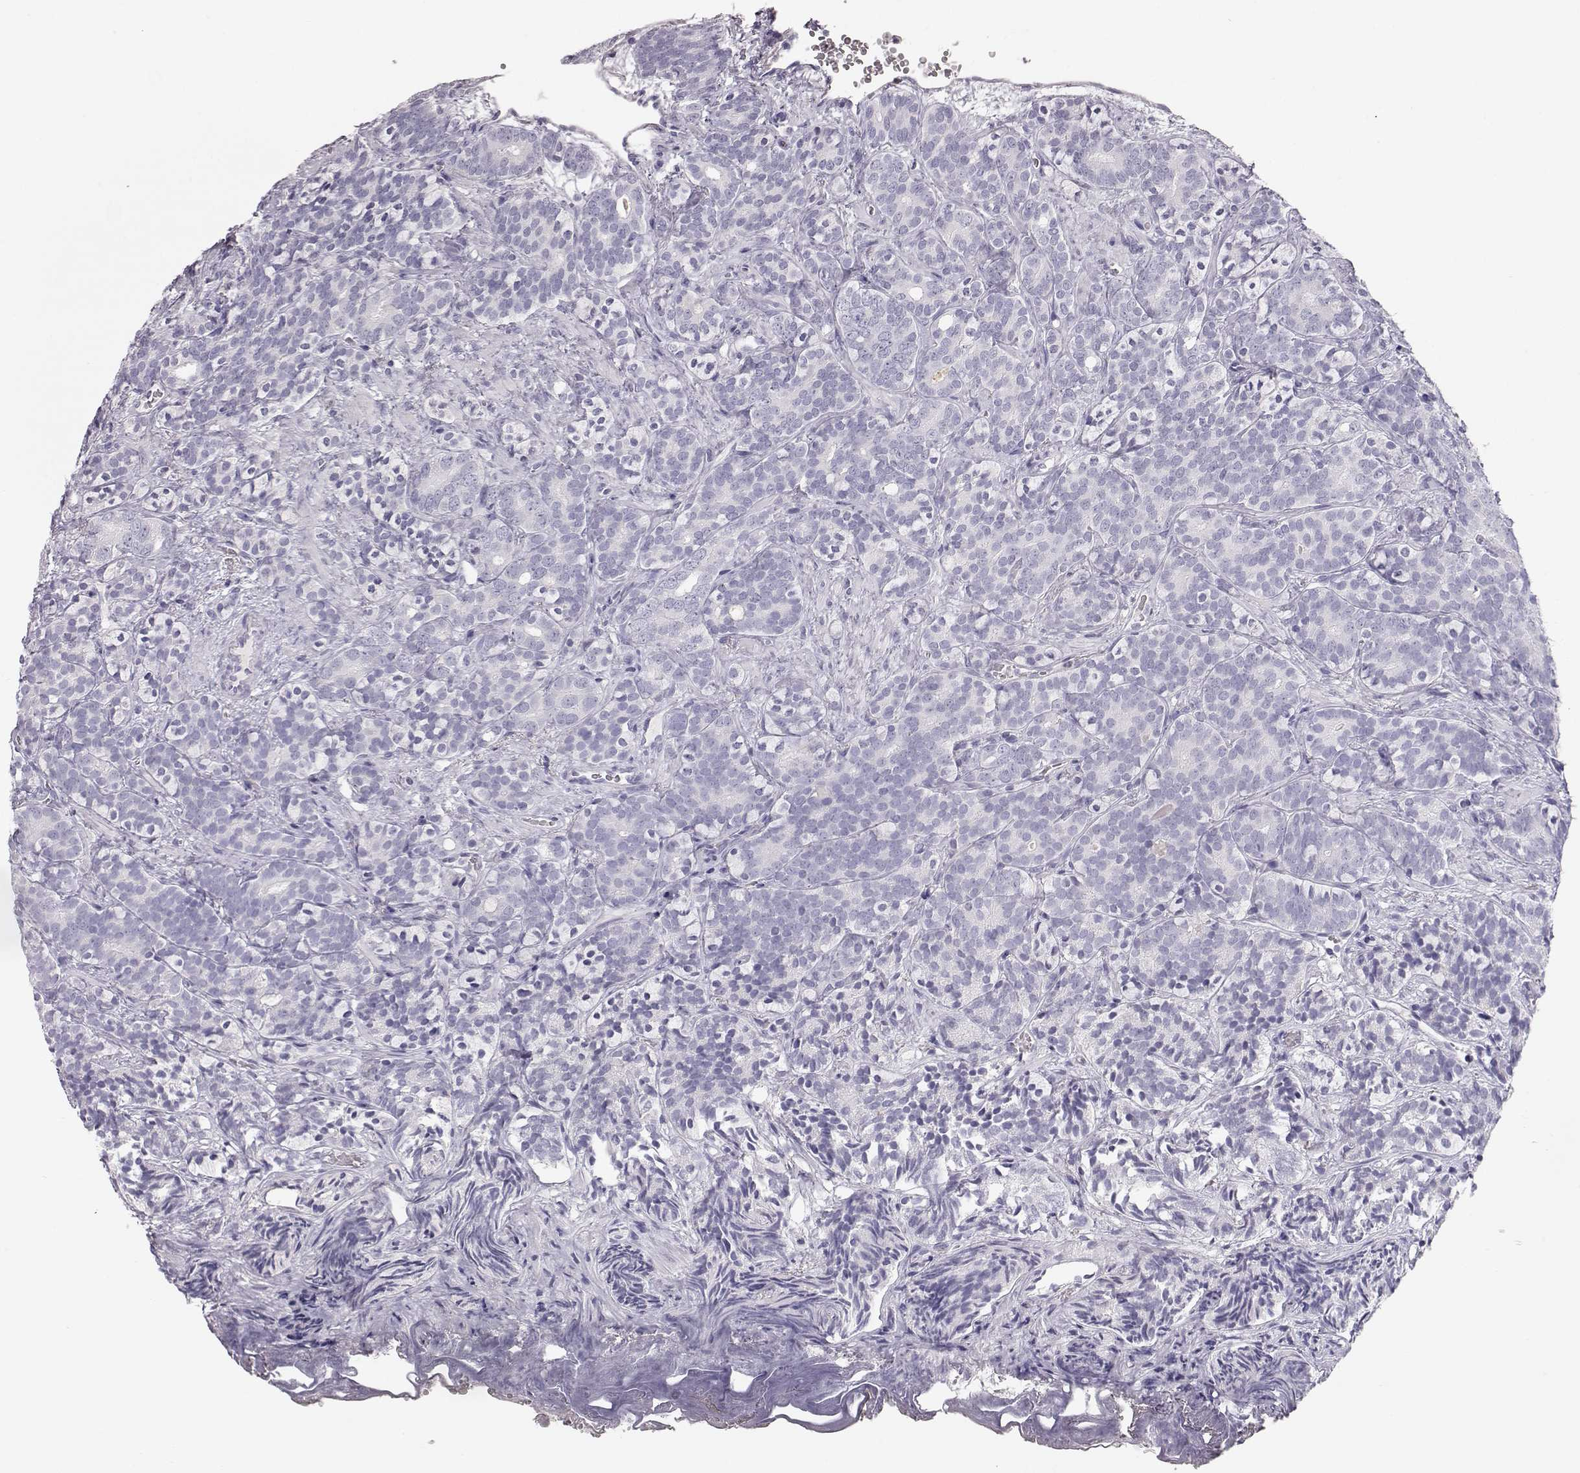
{"staining": {"intensity": "negative", "quantity": "none", "location": "none"}, "tissue": "prostate cancer", "cell_type": "Tumor cells", "image_type": "cancer", "snomed": [{"axis": "morphology", "description": "Adenocarcinoma, High grade"}, {"axis": "topography", "description": "Prostate"}], "caption": "Histopathology image shows no protein positivity in tumor cells of prostate cancer (adenocarcinoma (high-grade)) tissue. The staining was performed using DAB to visualize the protein expression in brown, while the nuclei were stained in blue with hematoxylin (Magnification: 20x).", "gene": "KRT33A", "patient": {"sex": "male", "age": 84}}